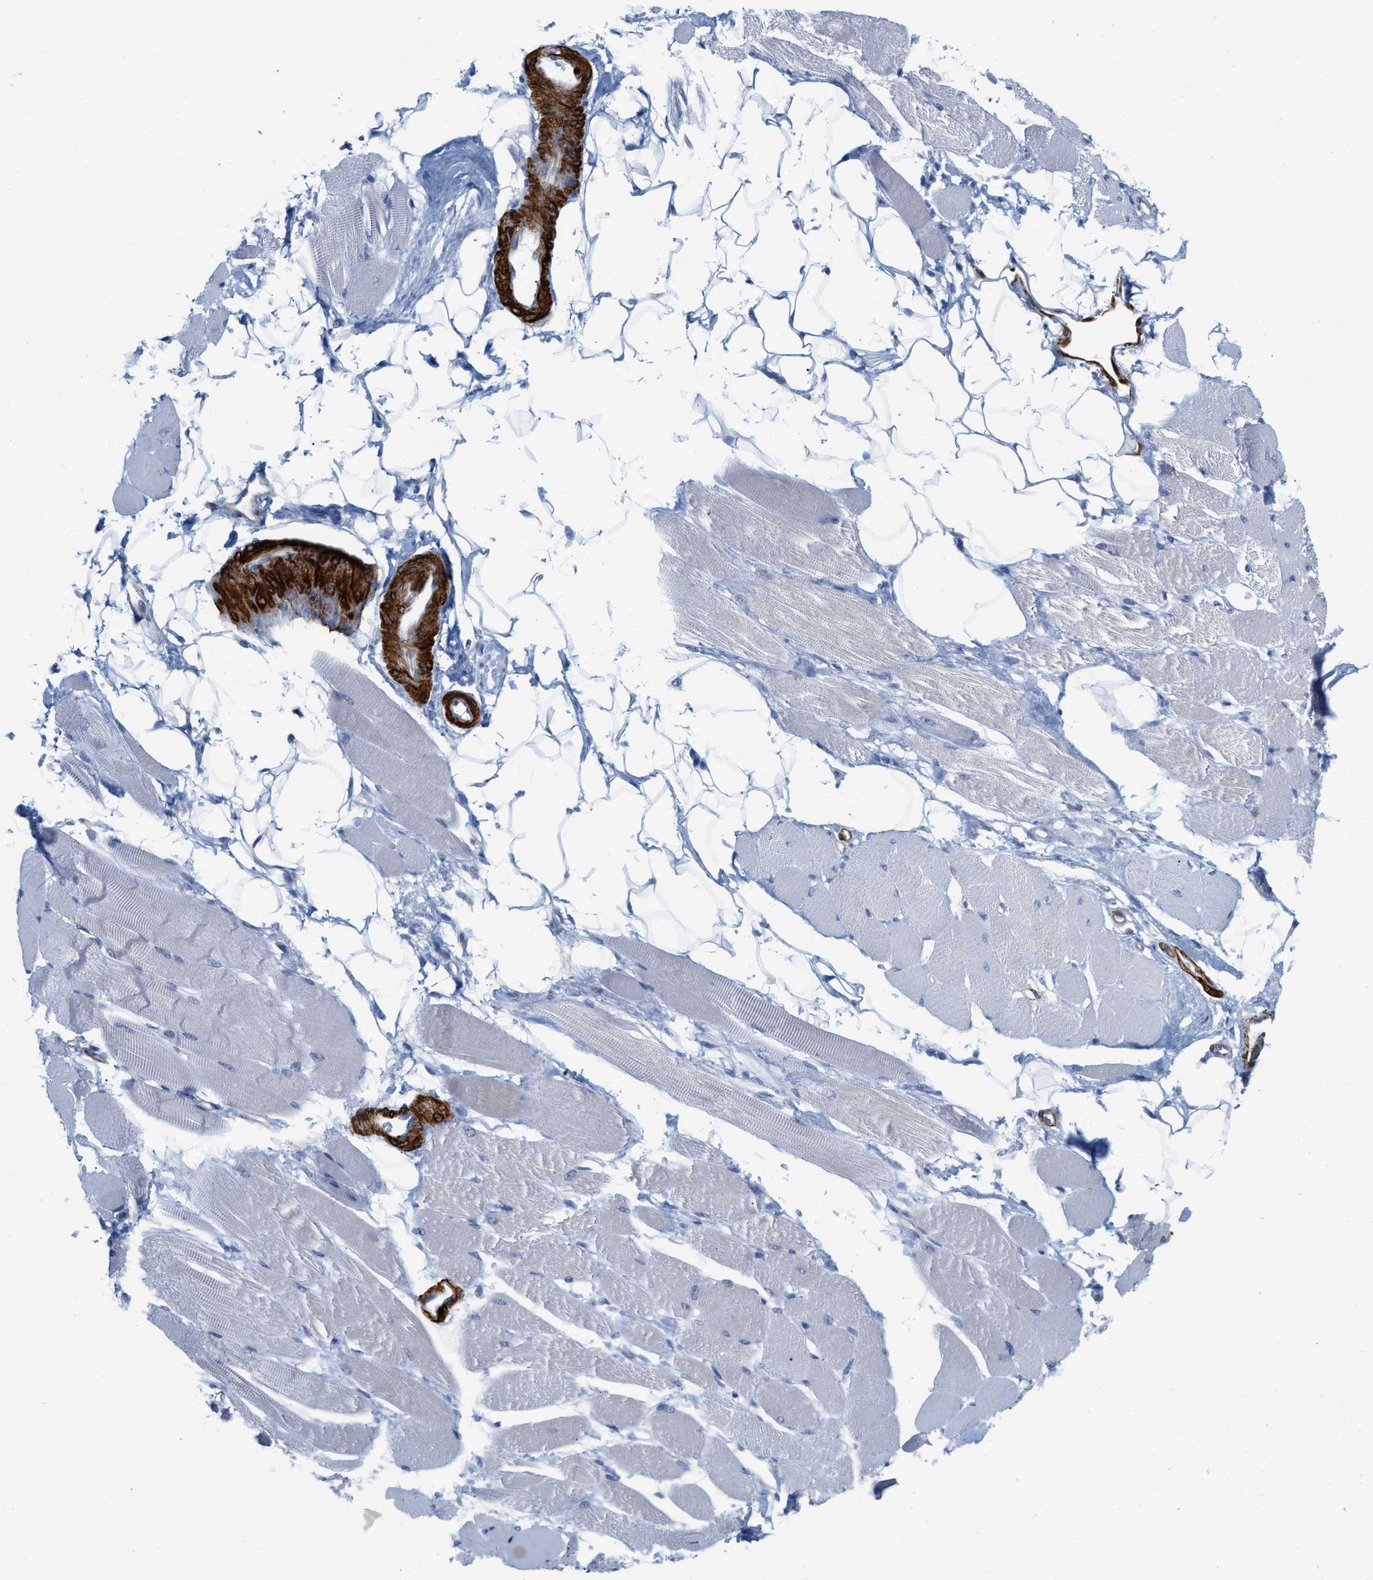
{"staining": {"intensity": "negative", "quantity": "none", "location": "none"}, "tissue": "skeletal muscle", "cell_type": "Myocytes", "image_type": "normal", "snomed": [{"axis": "morphology", "description": "Normal tissue, NOS"}, {"axis": "topography", "description": "Skeletal muscle"}, {"axis": "topography", "description": "Peripheral nerve tissue"}], "caption": "This micrograph is of unremarkable skeletal muscle stained with immunohistochemistry (IHC) to label a protein in brown with the nuclei are counter-stained blue. There is no positivity in myocytes.", "gene": "TAGLN", "patient": {"sex": "female", "age": 84}}